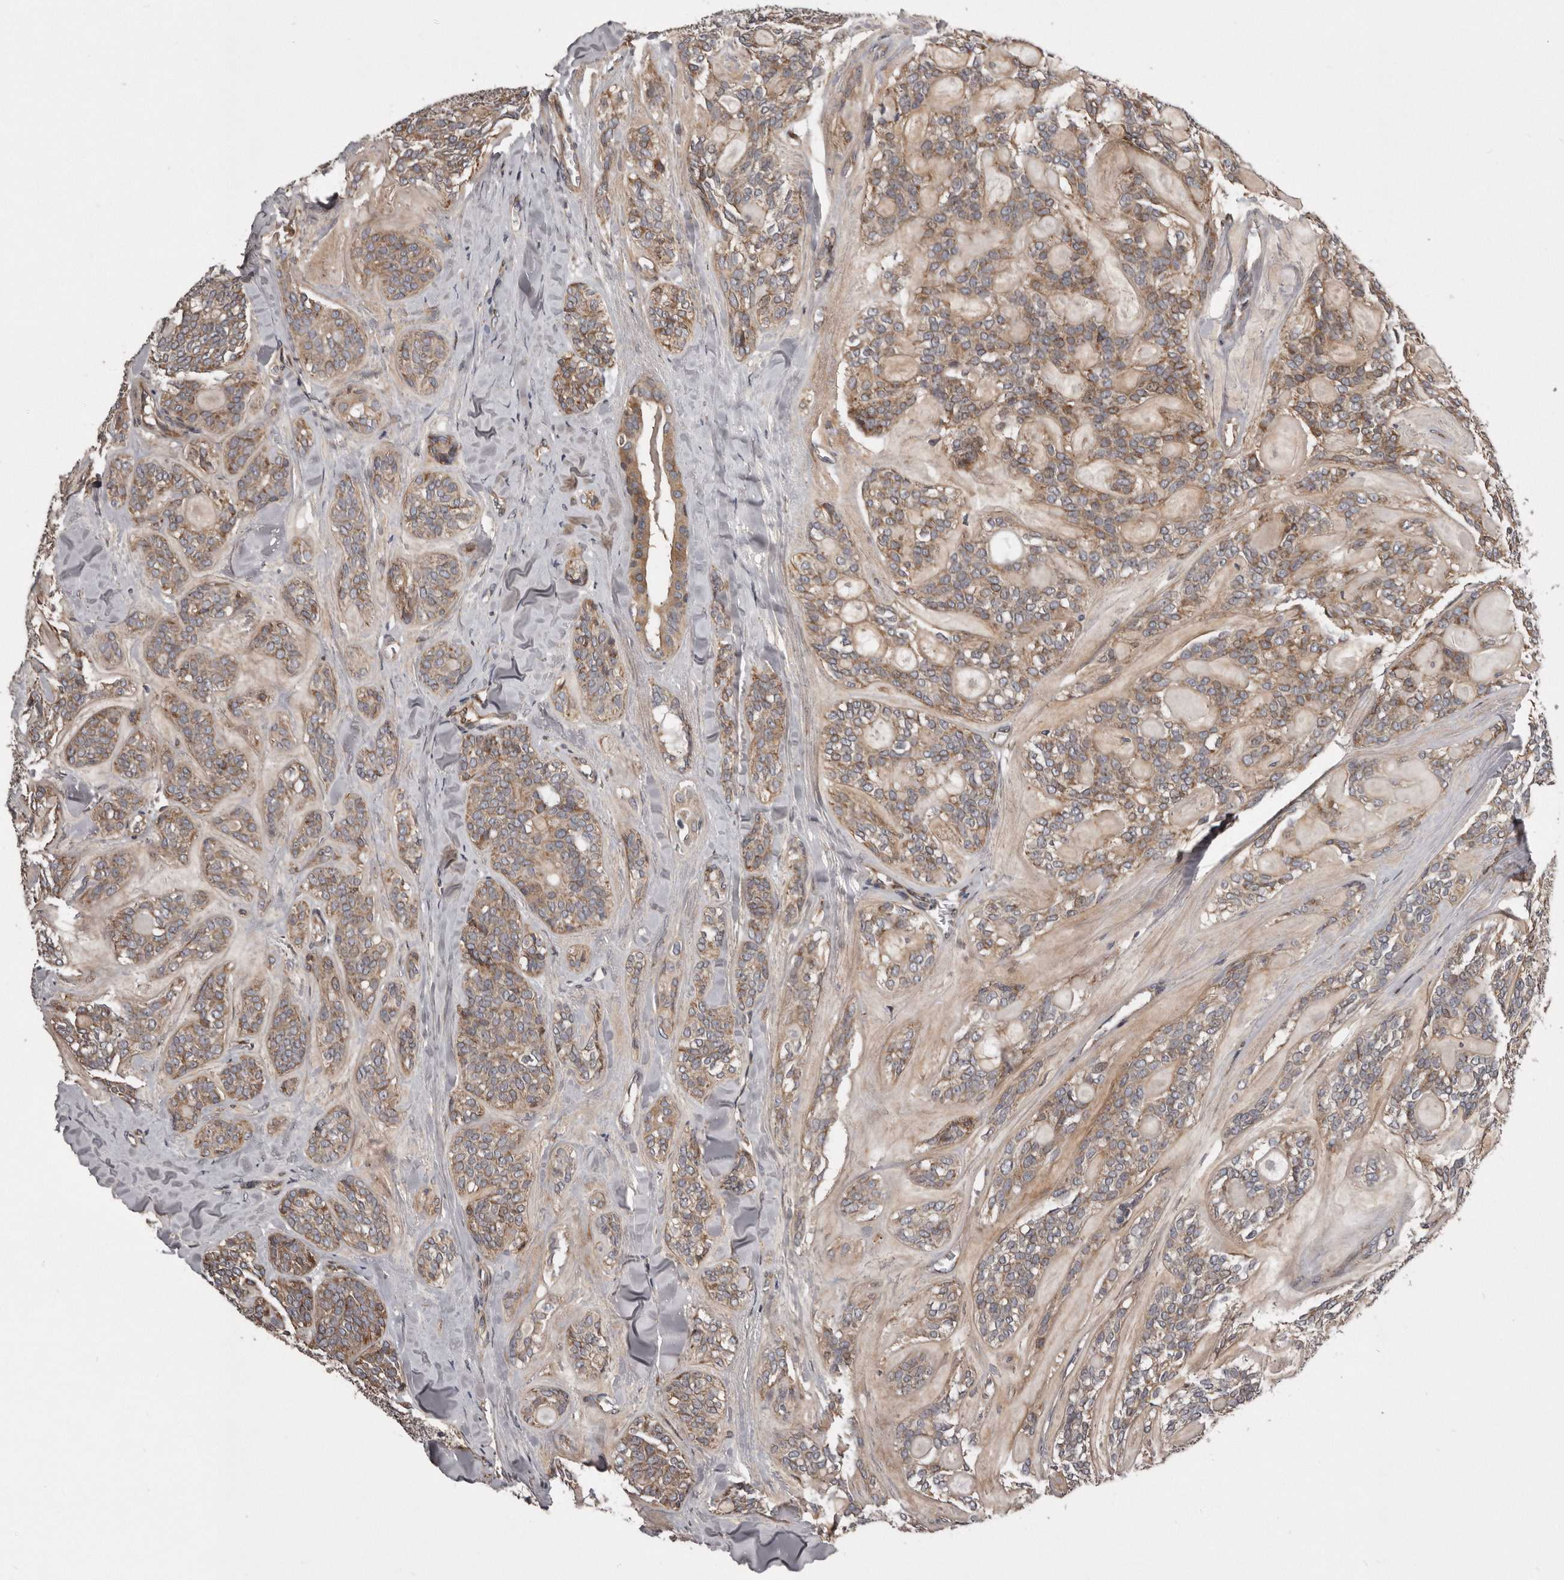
{"staining": {"intensity": "moderate", "quantity": ">75%", "location": "cytoplasmic/membranous"}, "tissue": "head and neck cancer", "cell_type": "Tumor cells", "image_type": "cancer", "snomed": [{"axis": "morphology", "description": "Adenocarcinoma, NOS"}, {"axis": "topography", "description": "Head-Neck"}], "caption": "Head and neck adenocarcinoma stained for a protein displays moderate cytoplasmic/membranous positivity in tumor cells. The protein is shown in brown color, while the nuclei are stained blue.", "gene": "ARMCX1", "patient": {"sex": "male", "age": 66}}